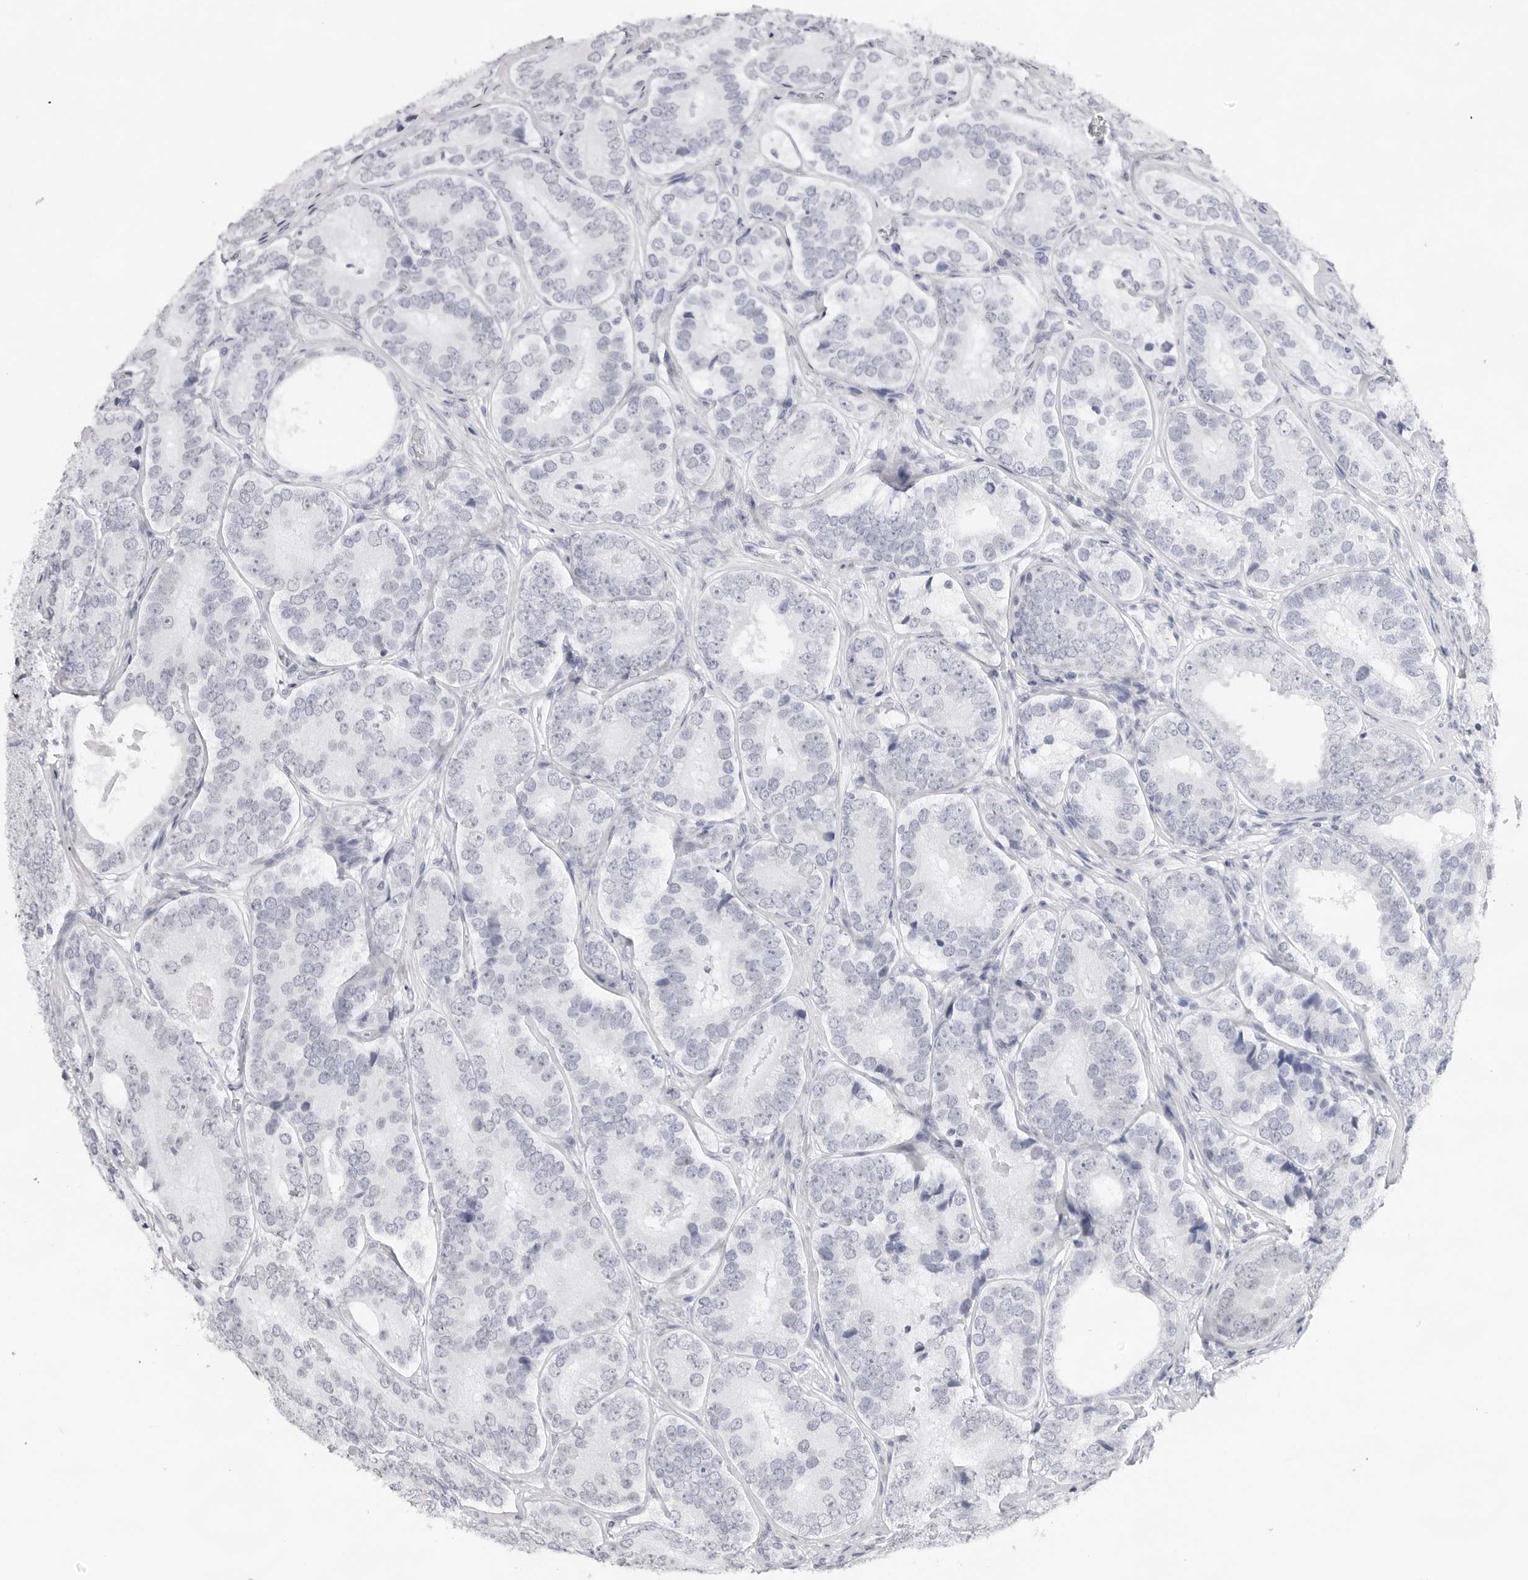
{"staining": {"intensity": "negative", "quantity": "none", "location": "none"}, "tissue": "prostate cancer", "cell_type": "Tumor cells", "image_type": "cancer", "snomed": [{"axis": "morphology", "description": "Adenocarcinoma, High grade"}, {"axis": "topography", "description": "Prostate"}], "caption": "Prostate cancer was stained to show a protein in brown. There is no significant positivity in tumor cells.", "gene": "KLK12", "patient": {"sex": "male", "age": 56}}